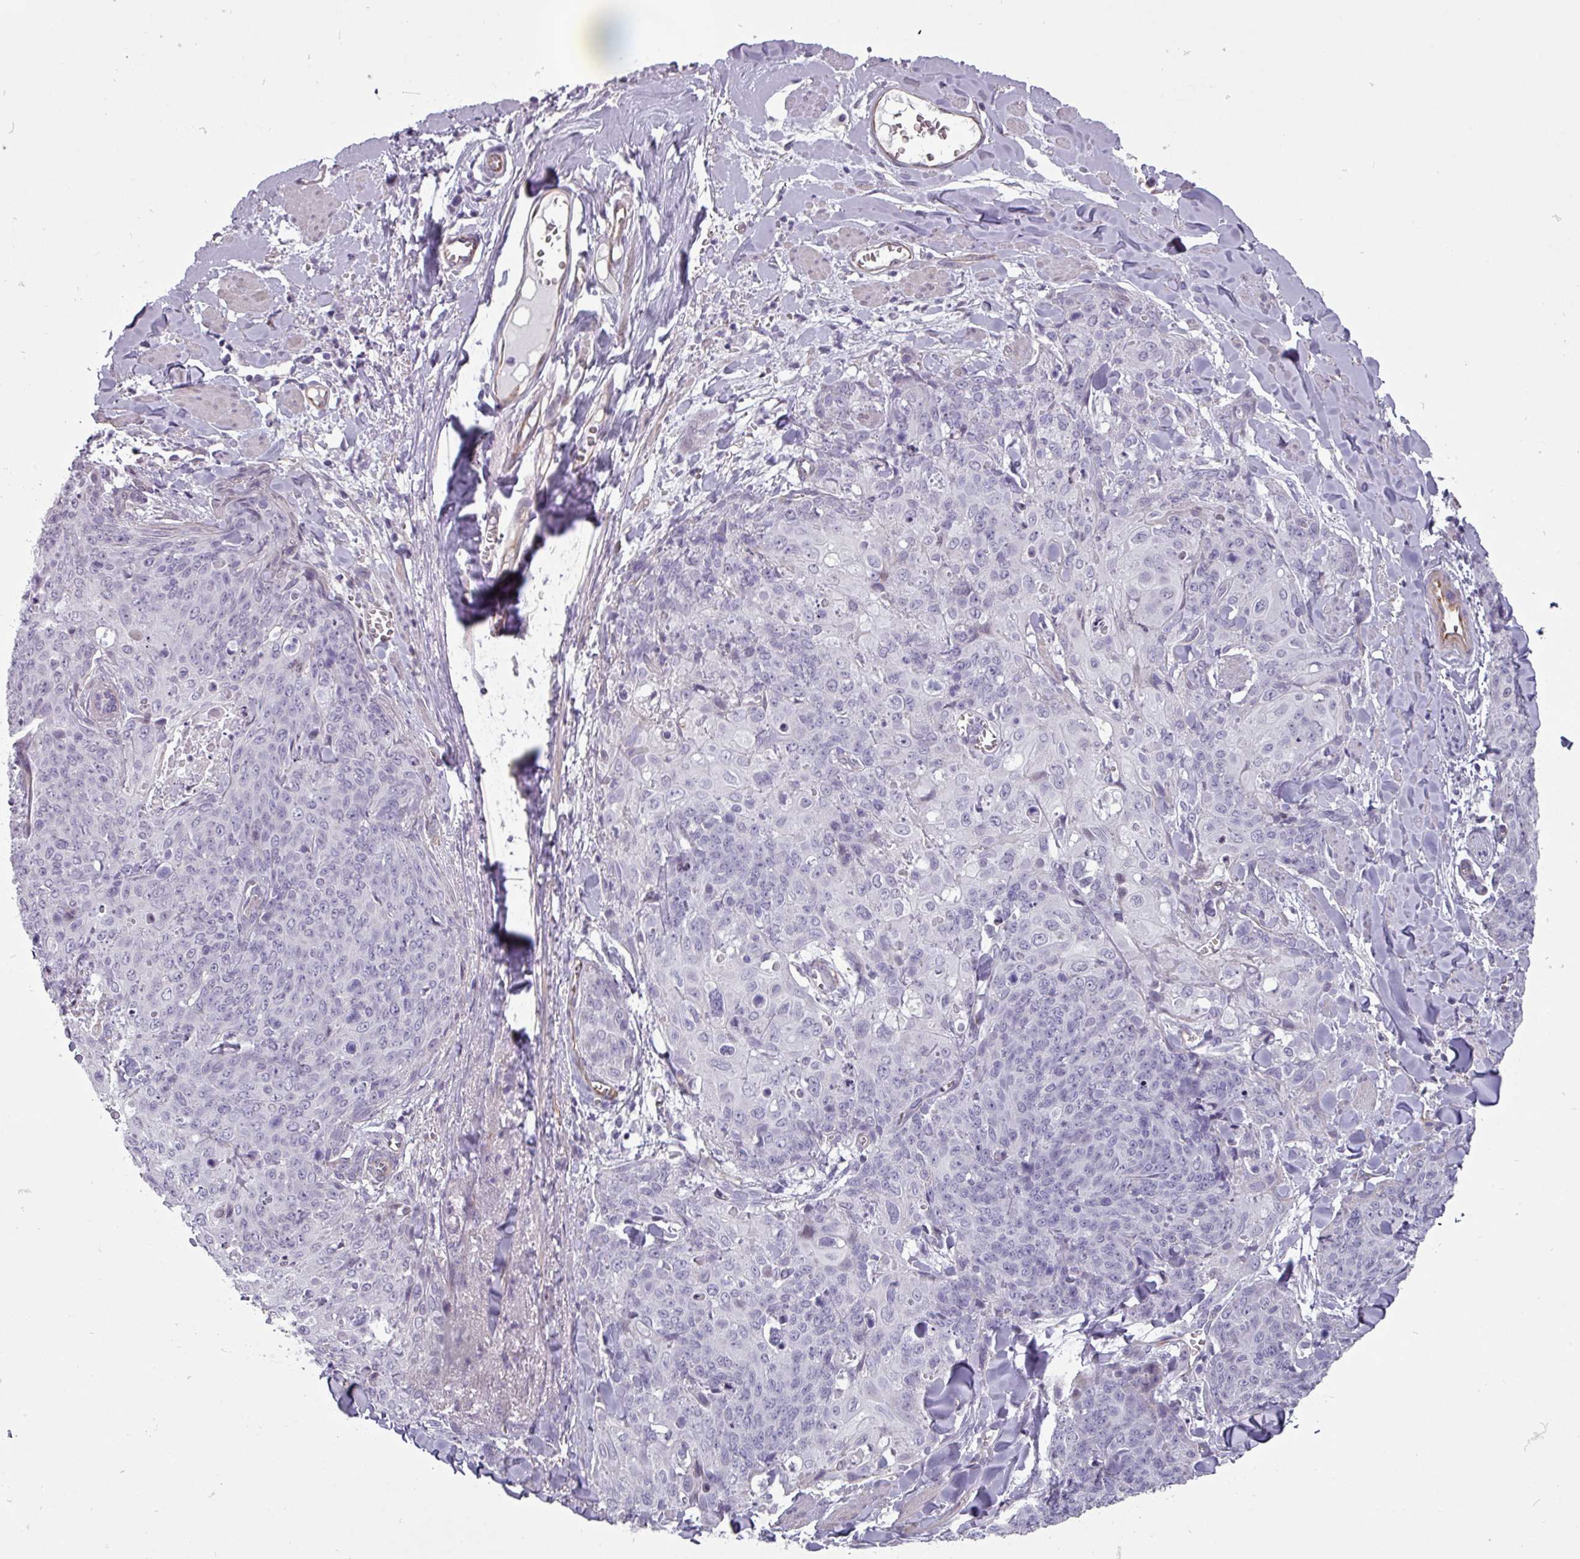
{"staining": {"intensity": "negative", "quantity": "none", "location": "none"}, "tissue": "skin cancer", "cell_type": "Tumor cells", "image_type": "cancer", "snomed": [{"axis": "morphology", "description": "Squamous cell carcinoma, NOS"}, {"axis": "topography", "description": "Skin"}, {"axis": "topography", "description": "Vulva"}], "caption": "This is a micrograph of immunohistochemistry staining of squamous cell carcinoma (skin), which shows no expression in tumor cells.", "gene": "CHRDL1", "patient": {"sex": "female", "age": 85}}